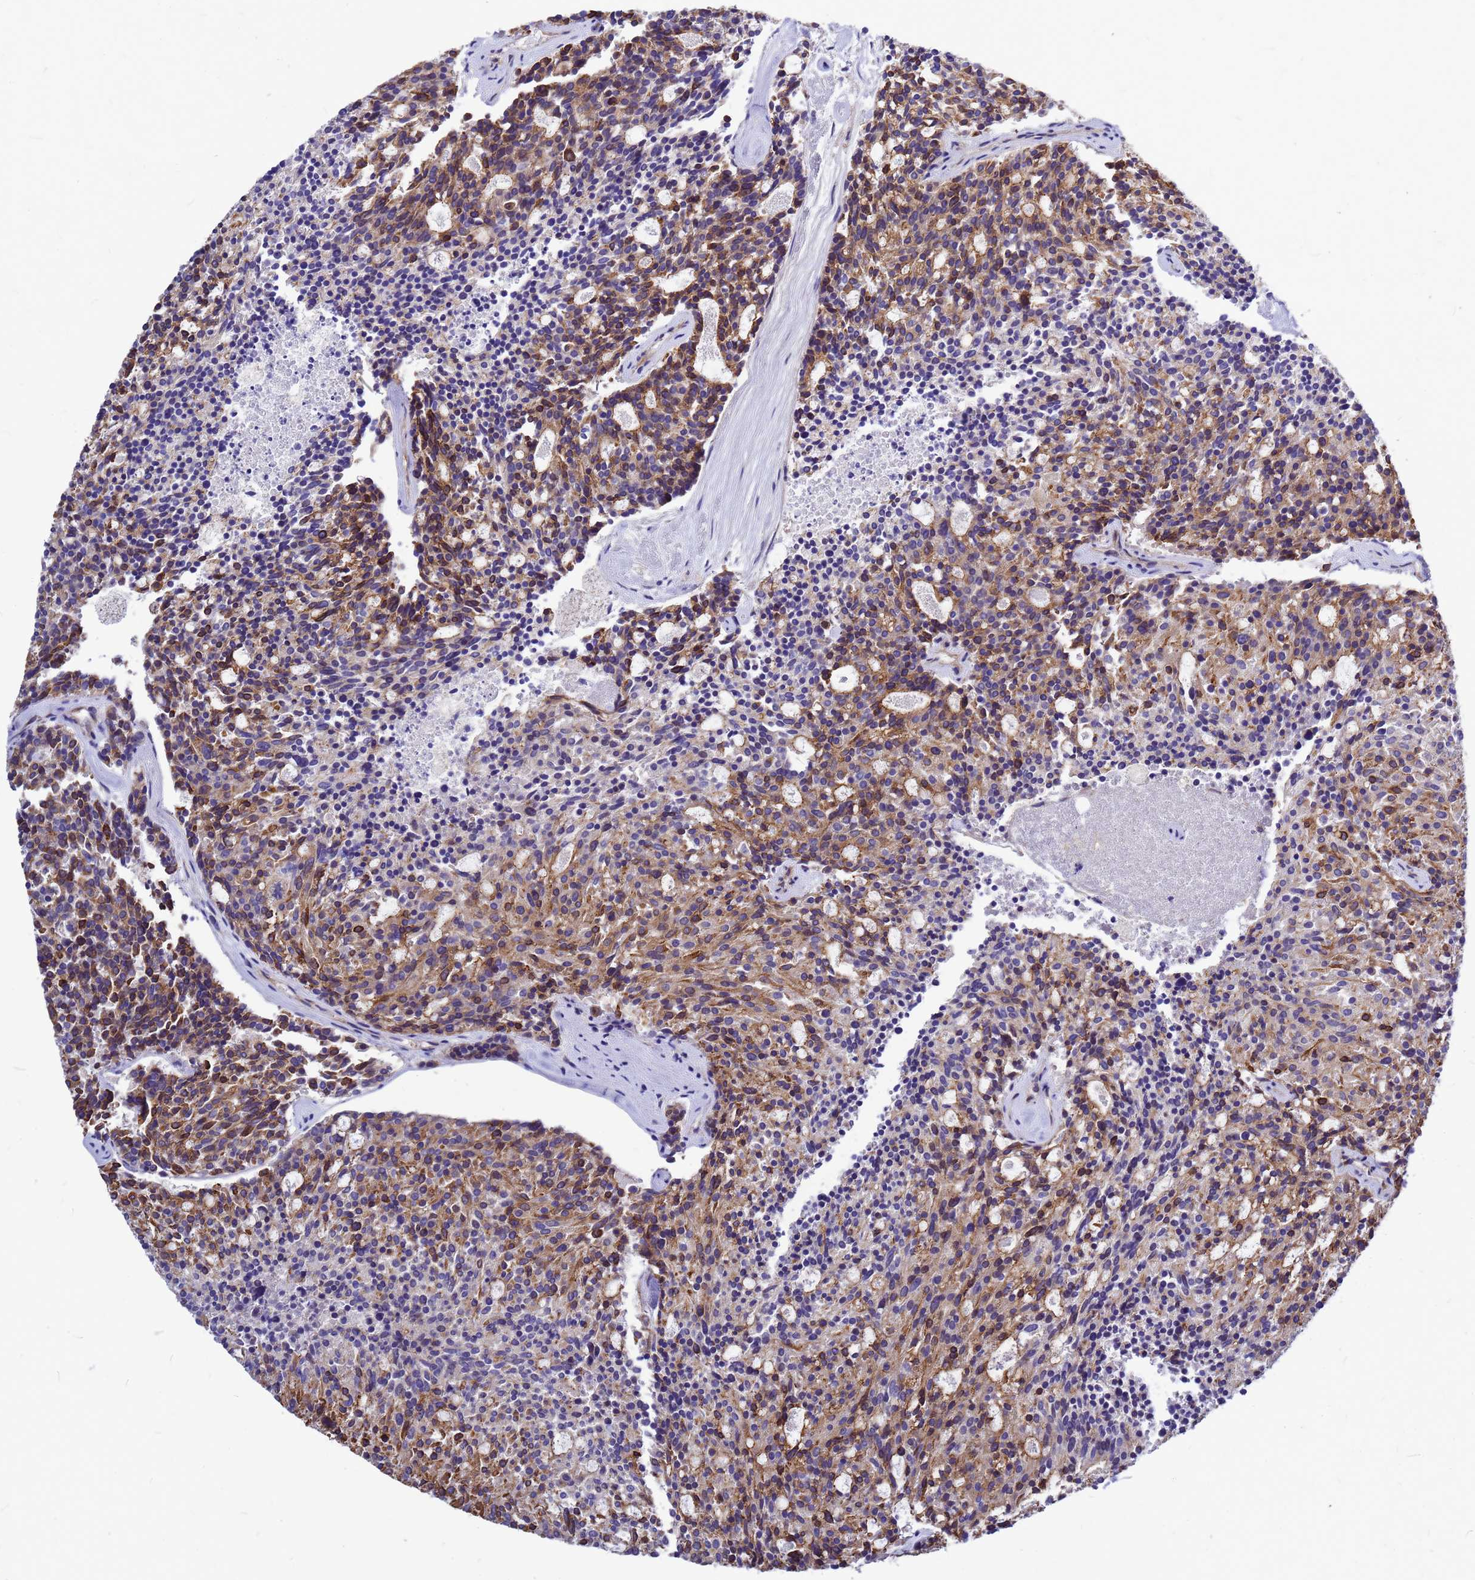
{"staining": {"intensity": "moderate", "quantity": "25%-75%", "location": "cytoplasmic/membranous"}, "tissue": "carcinoid", "cell_type": "Tumor cells", "image_type": "cancer", "snomed": [{"axis": "morphology", "description": "Carcinoid, malignant, NOS"}, {"axis": "topography", "description": "Pancreas"}], "caption": "Protein analysis of carcinoid tissue exhibits moderate cytoplasmic/membranous positivity in approximately 25%-75% of tumor cells.", "gene": "FBXW5", "patient": {"sex": "female", "age": 54}}